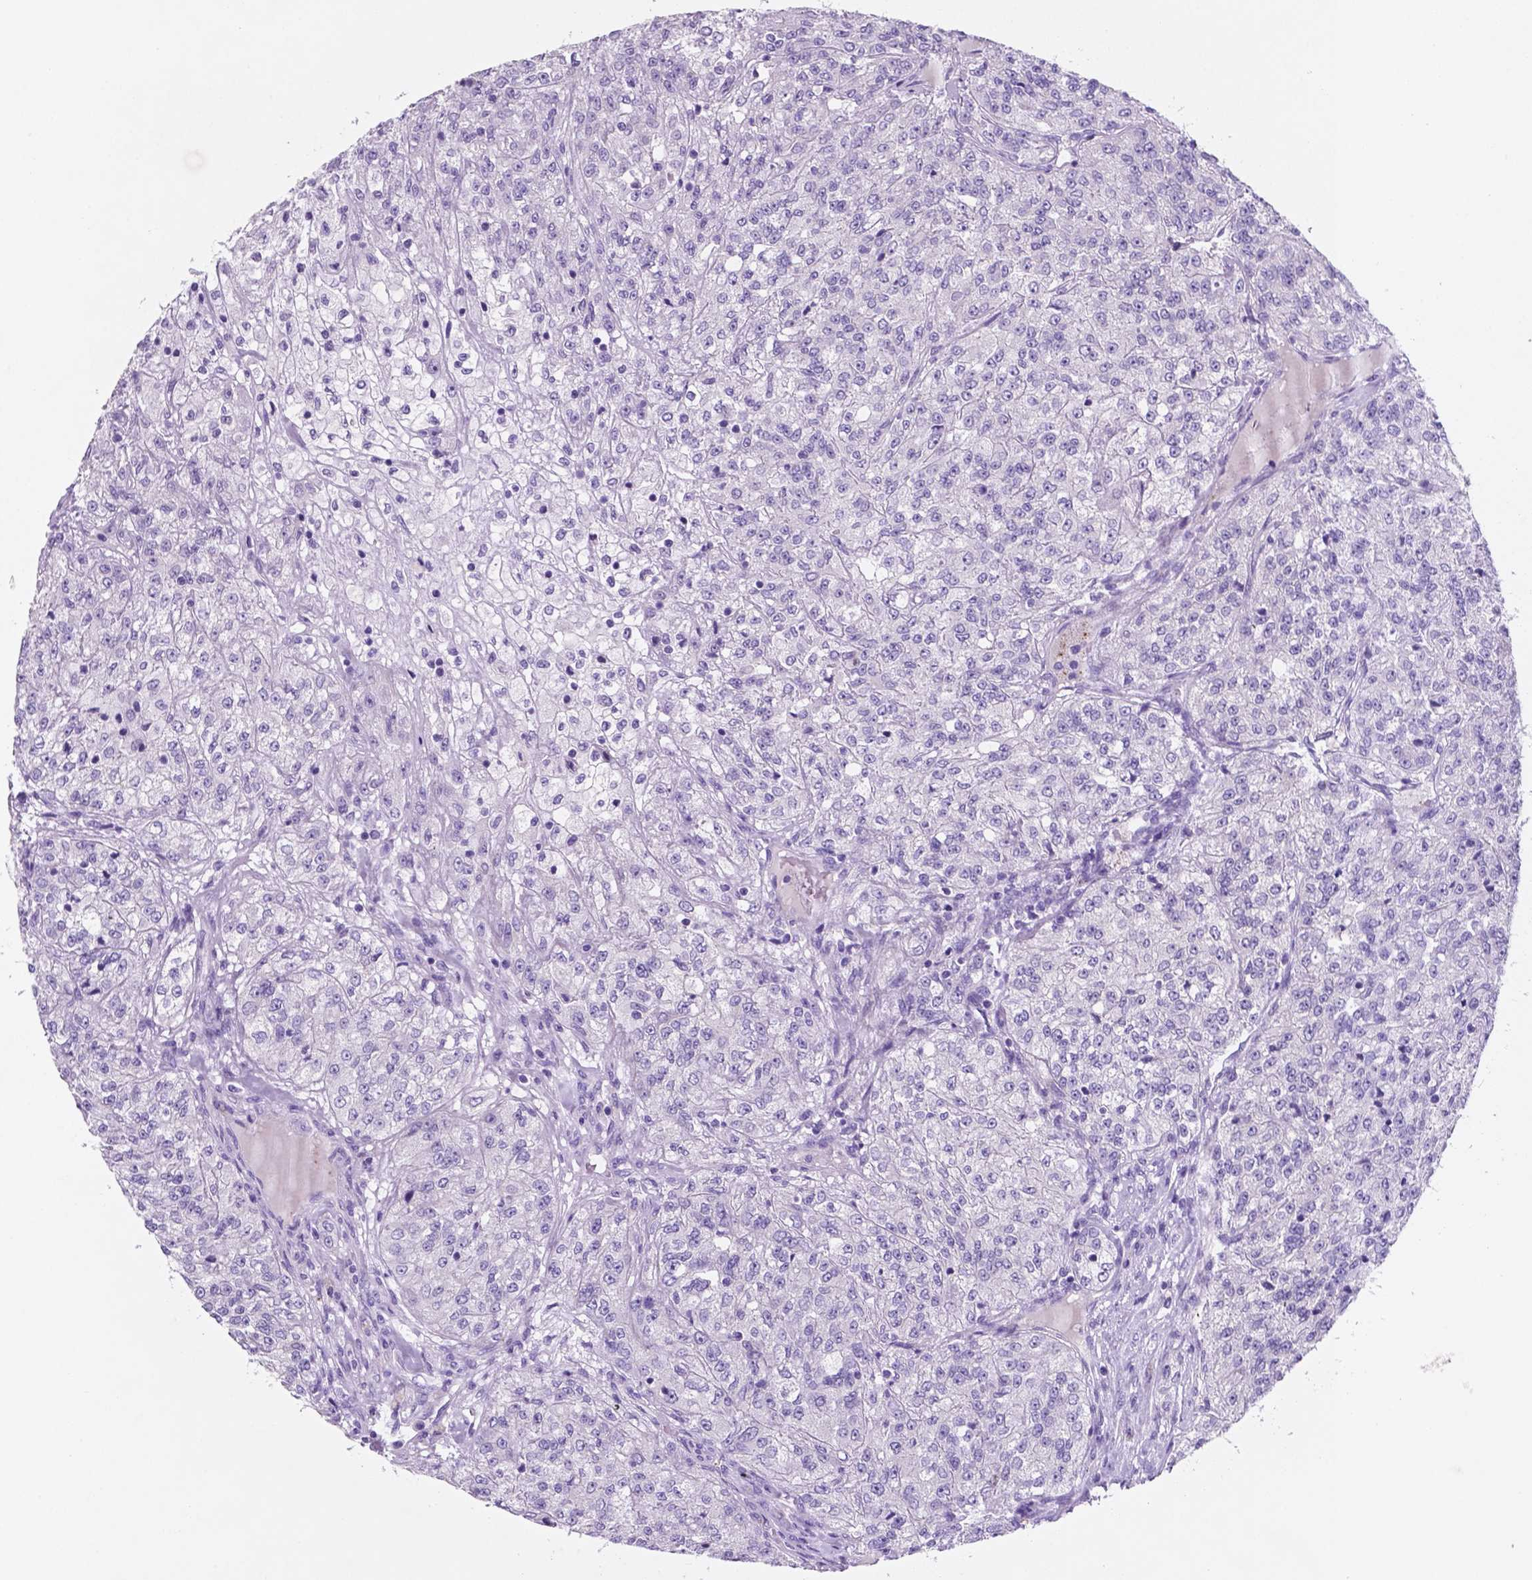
{"staining": {"intensity": "negative", "quantity": "none", "location": "none"}, "tissue": "renal cancer", "cell_type": "Tumor cells", "image_type": "cancer", "snomed": [{"axis": "morphology", "description": "Adenocarcinoma, NOS"}, {"axis": "topography", "description": "Kidney"}], "caption": "IHC micrograph of renal cancer (adenocarcinoma) stained for a protein (brown), which demonstrates no positivity in tumor cells.", "gene": "EBLN2", "patient": {"sex": "female", "age": 63}}